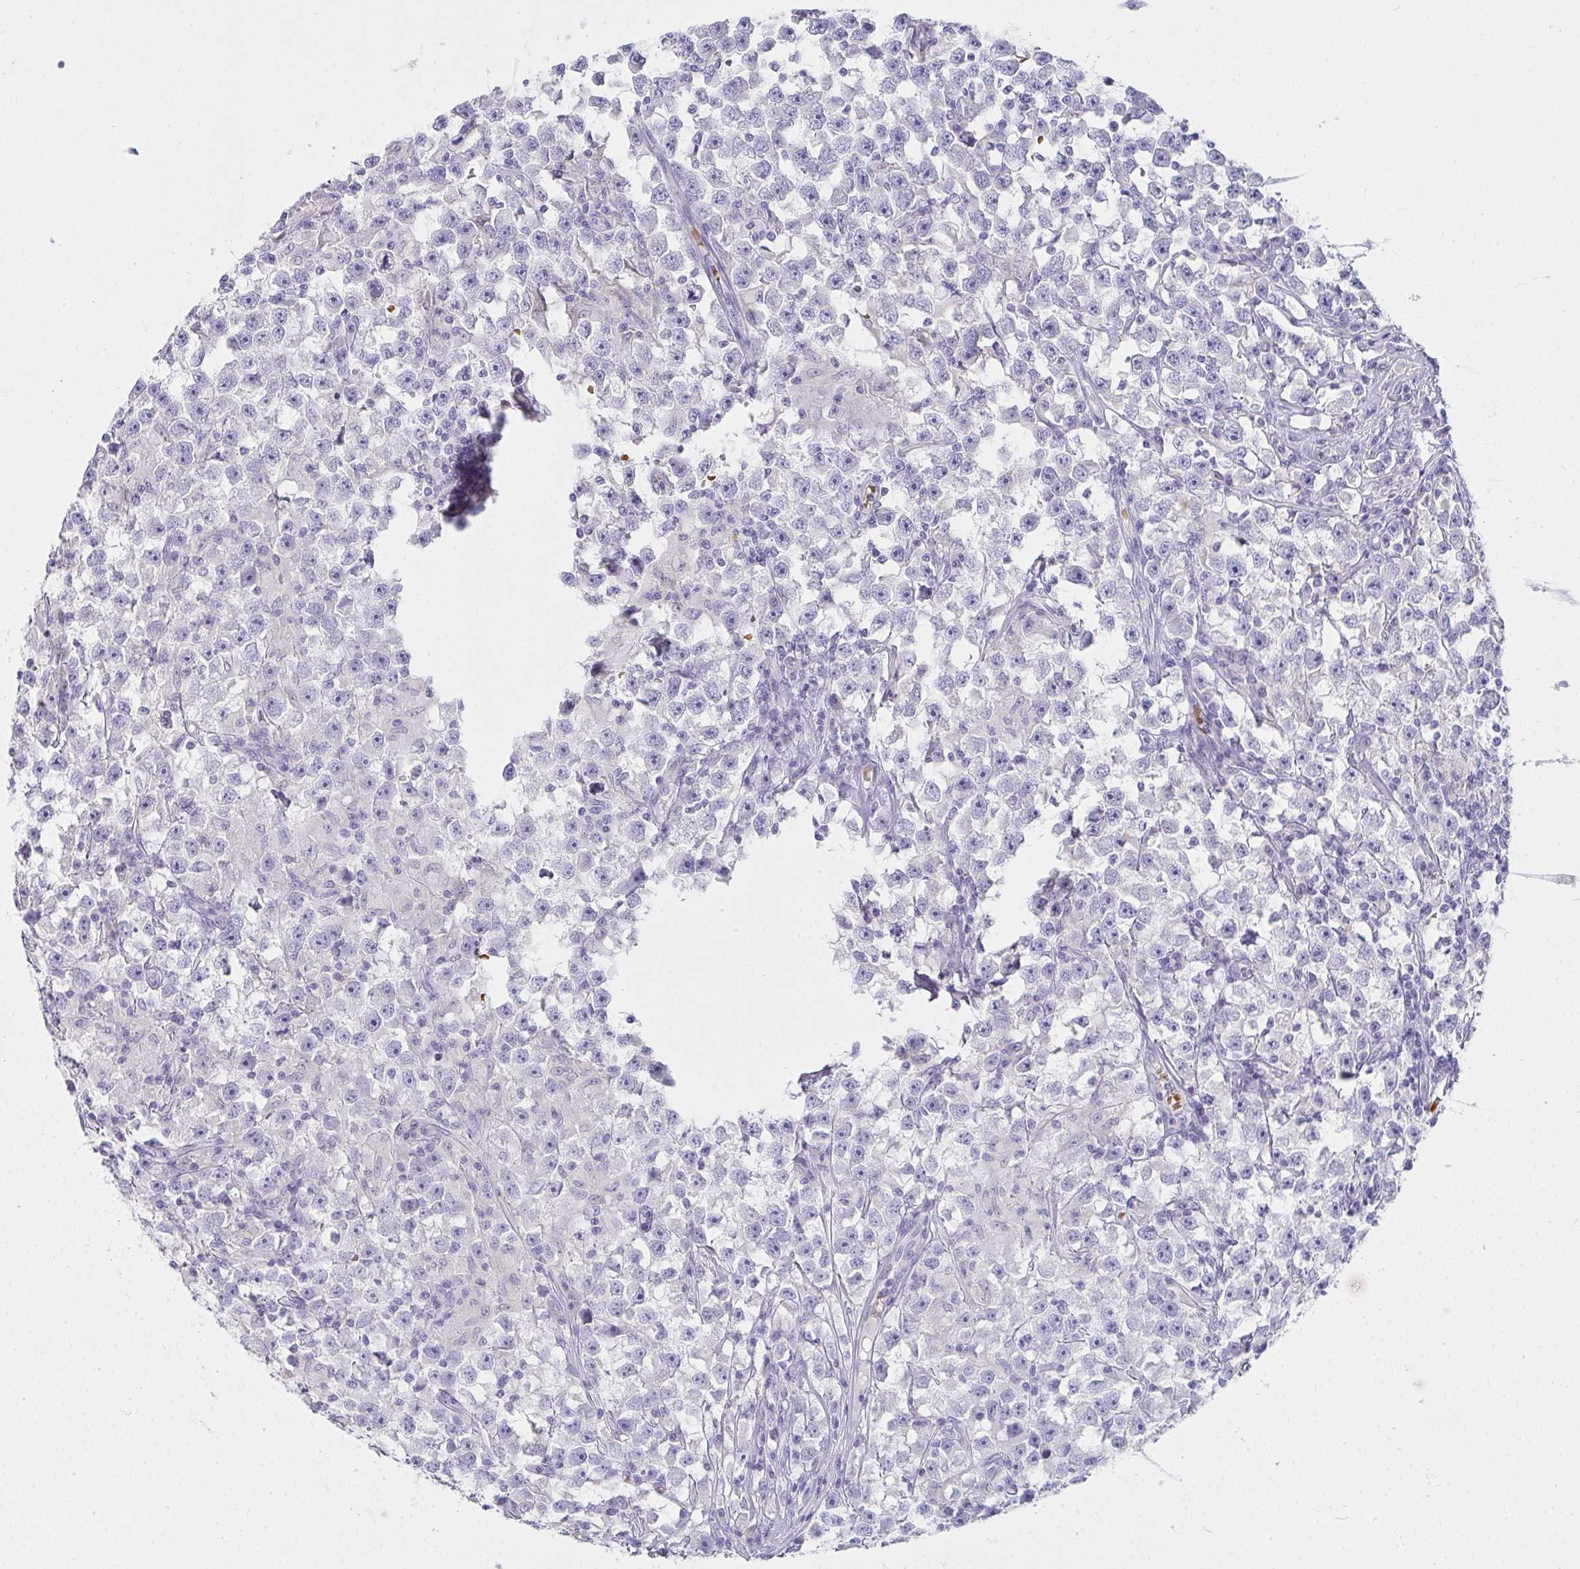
{"staining": {"intensity": "negative", "quantity": "none", "location": "none"}, "tissue": "testis cancer", "cell_type": "Tumor cells", "image_type": "cancer", "snomed": [{"axis": "morphology", "description": "Seminoma, NOS"}, {"axis": "topography", "description": "Testis"}], "caption": "Immunohistochemical staining of testis cancer exhibits no significant staining in tumor cells.", "gene": "ZNF182", "patient": {"sex": "male", "age": 33}}